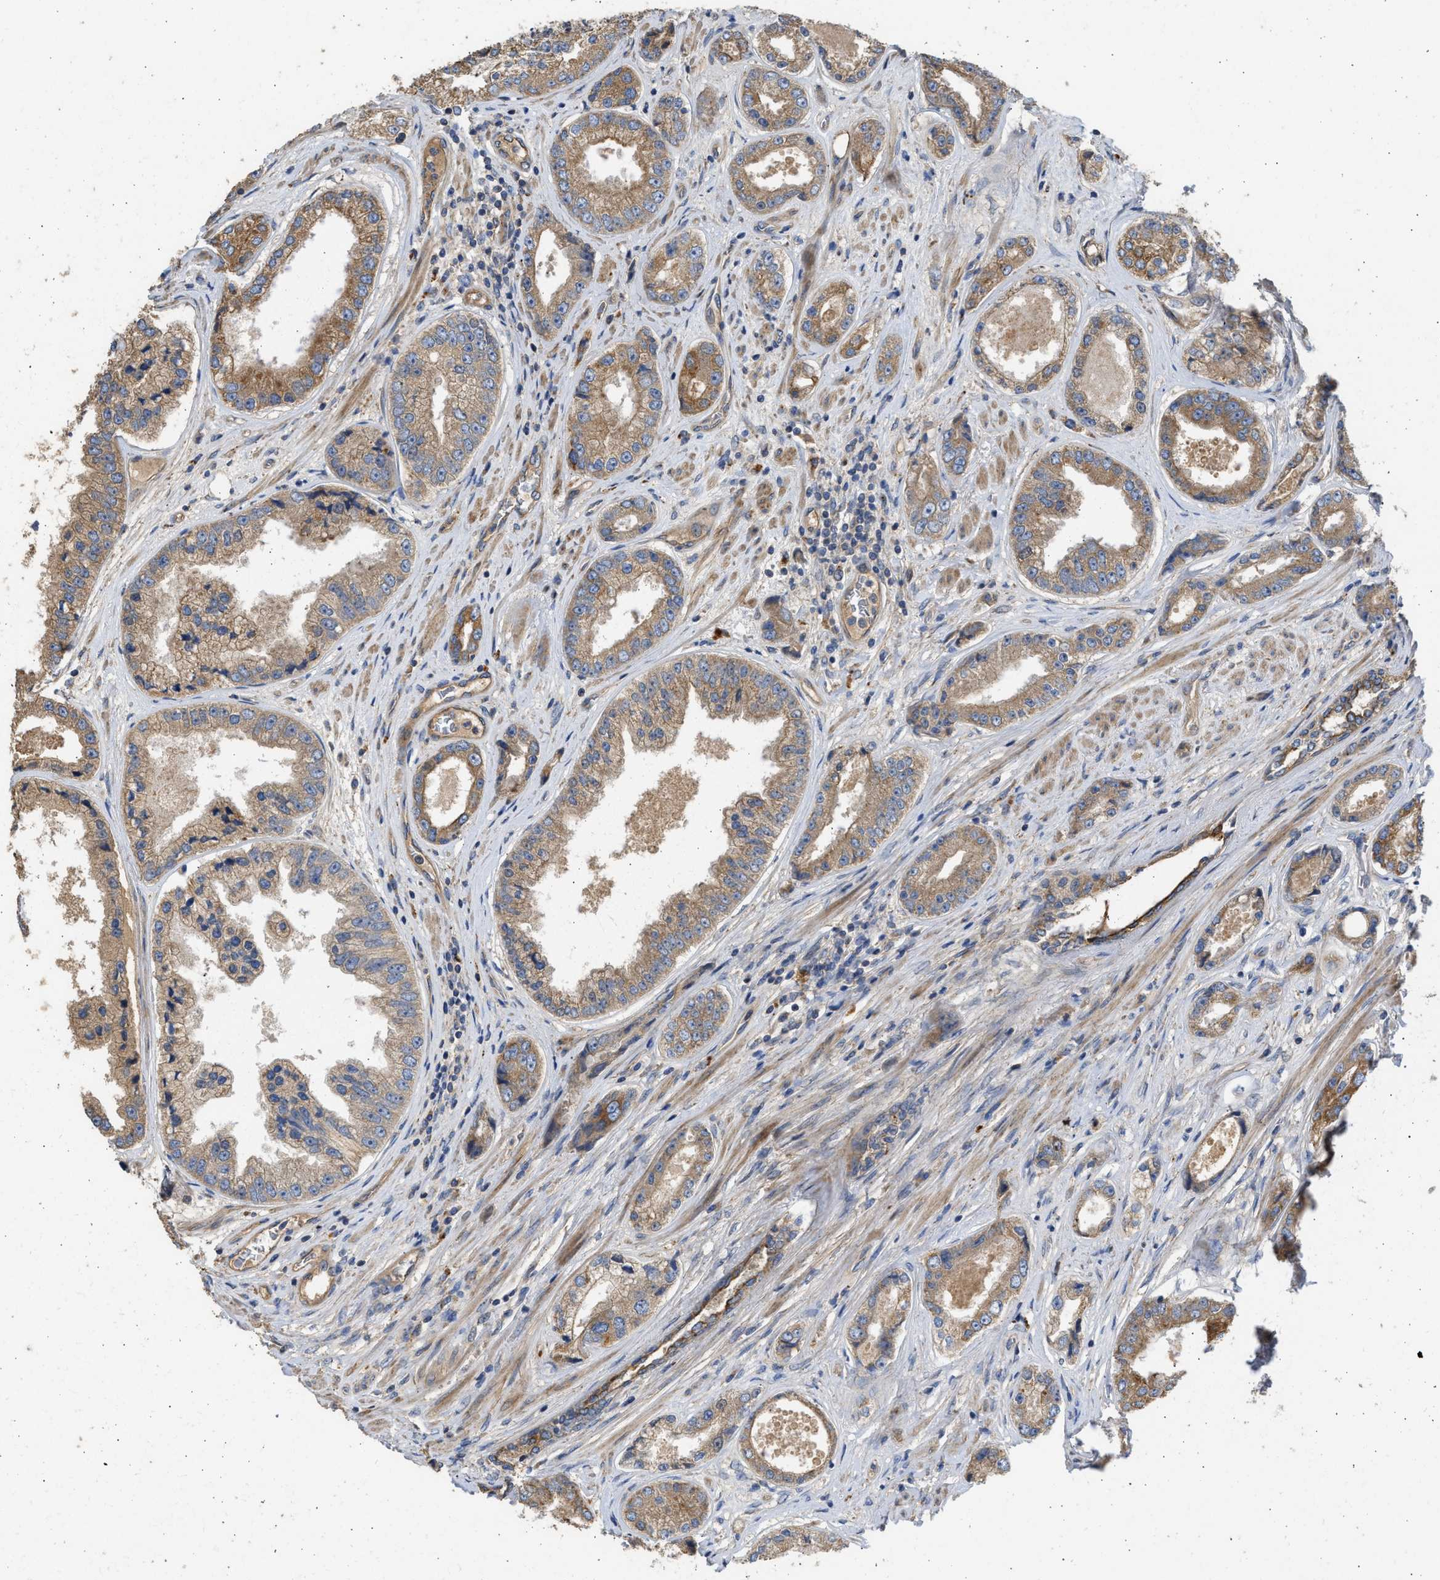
{"staining": {"intensity": "moderate", "quantity": ">75%", "location": "cytoplasmic/membranous"}, "tissue": "prostate cancer", "cell_type": "Tumor cells", "image_type": "cancer", "snomed": [{"axis": "morphology", "description": "Adenocarcinoma, High grade"}, {"axis": "topography", "description": "Prostate"}], "caption": "Protein staining of high-grade adenocarcinoma (prostate) tissue displays moderate cytoplasmic/membranous expression in approximately >75% of tumor cells. The staining is performed using DAB (3,3'-diaminobenzidine) brown chromogen to label protein expression. The nuclei are counter-stained blue using hematoxylin.", "gene": "CSRNP2", "patient": {"sex": "male", "age": 61}}